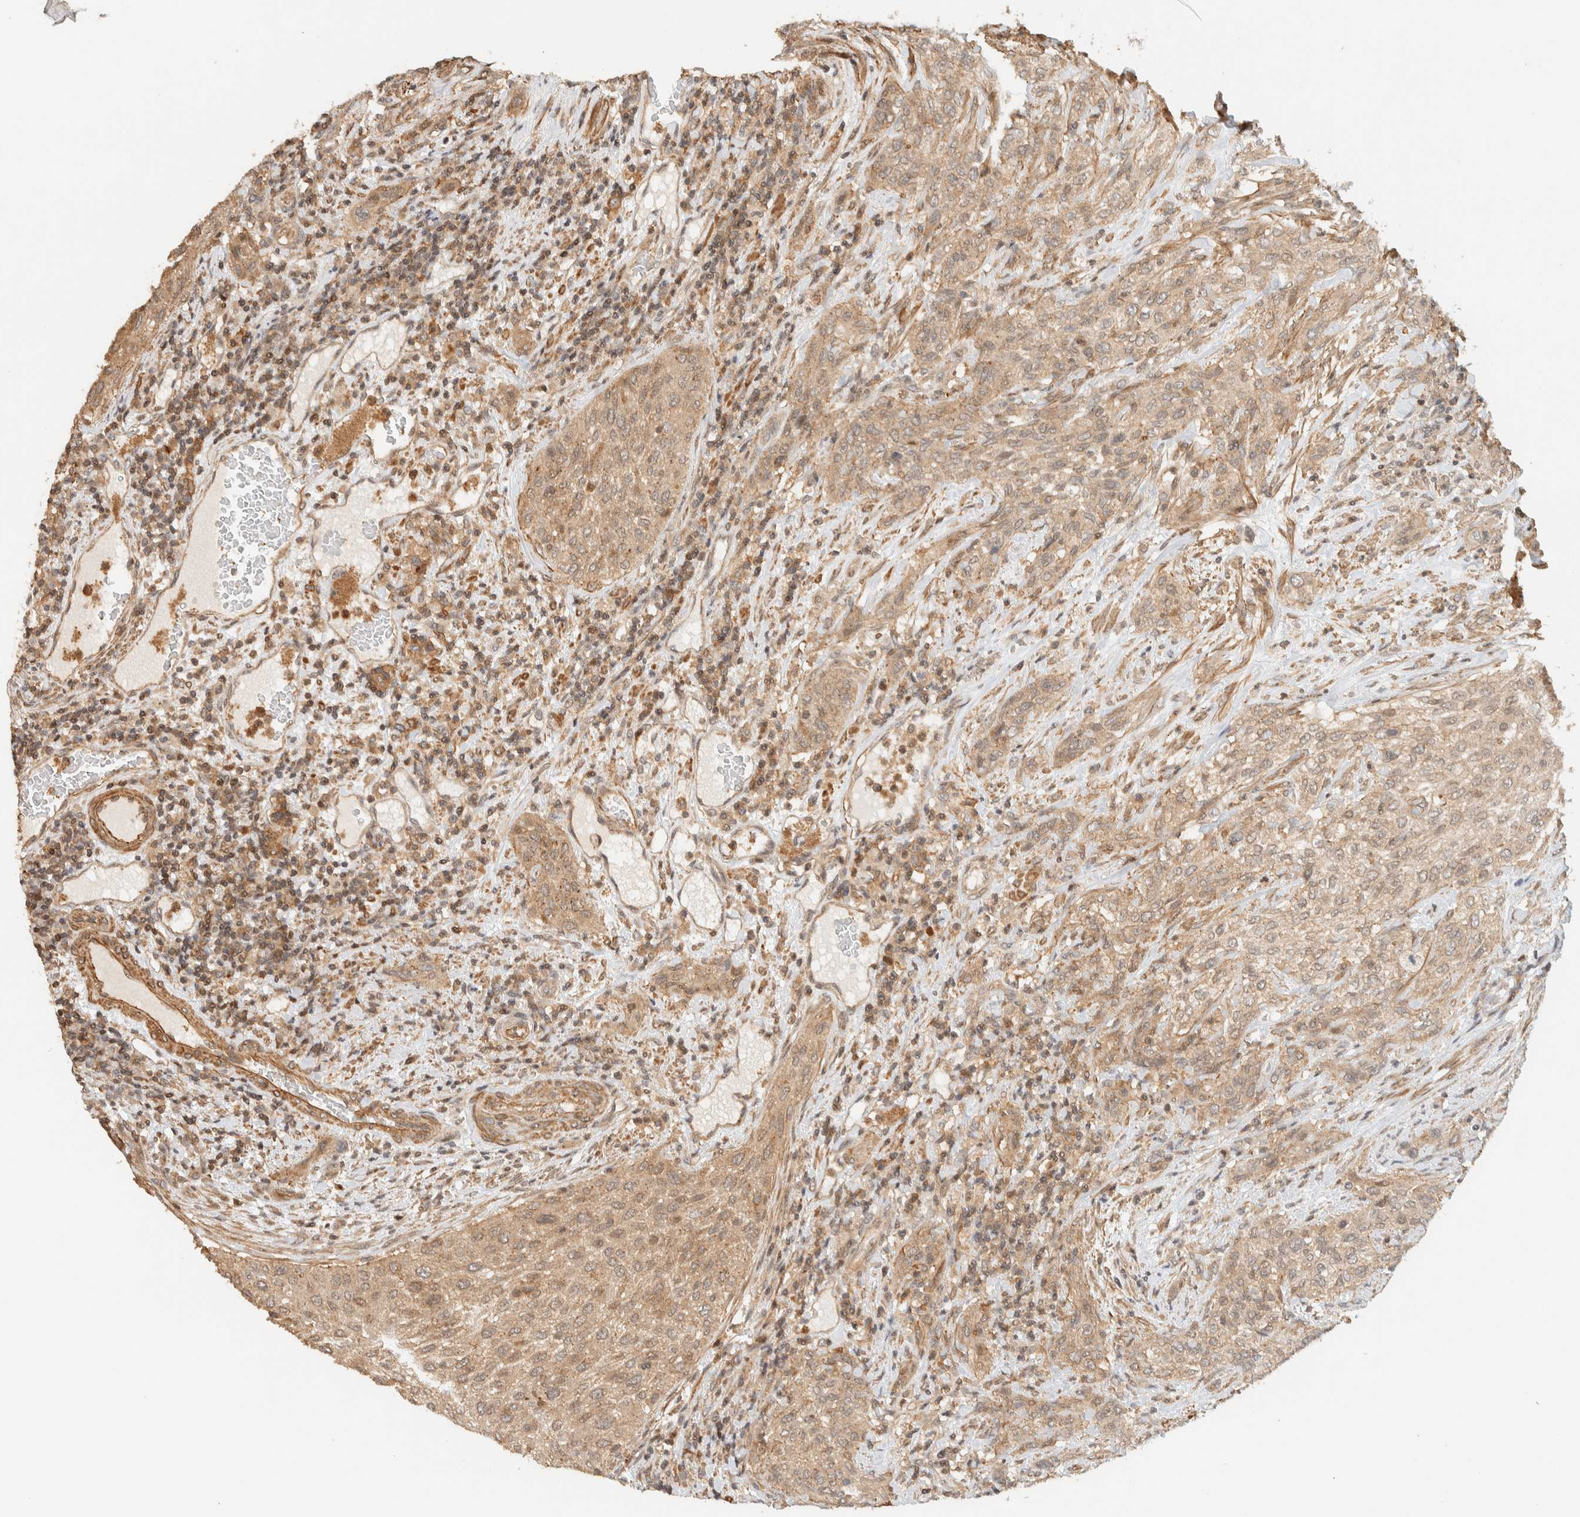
{"staining": {"intensity": "weak", "quantity": ">75%", "location": "cytoplasmic/membranous"}, "tissue": "urothelial cancer", "cell_type": "Tumor cells", "image_type": "cancer", "snomed": [{"axis": "morphology", "description": "Urothelial carcinoma, Low grade"}, {"axis": "morphology", "description": "Urothelial carcinoma, High grade"}, {"axis": "topography", "description": "Urinary bladder"}], "caption": "Immunohistochemistry (IHC) (DAB (3,3'-diaminobenzidine)) staining of urothelial carcinoma (low-grade) shows weak cytoplasmic/membranous protein positivity in approximately >75% of tumor cells.", "gene": "ARFGEF1", "patient": {"sex": "male", "age": 35}}